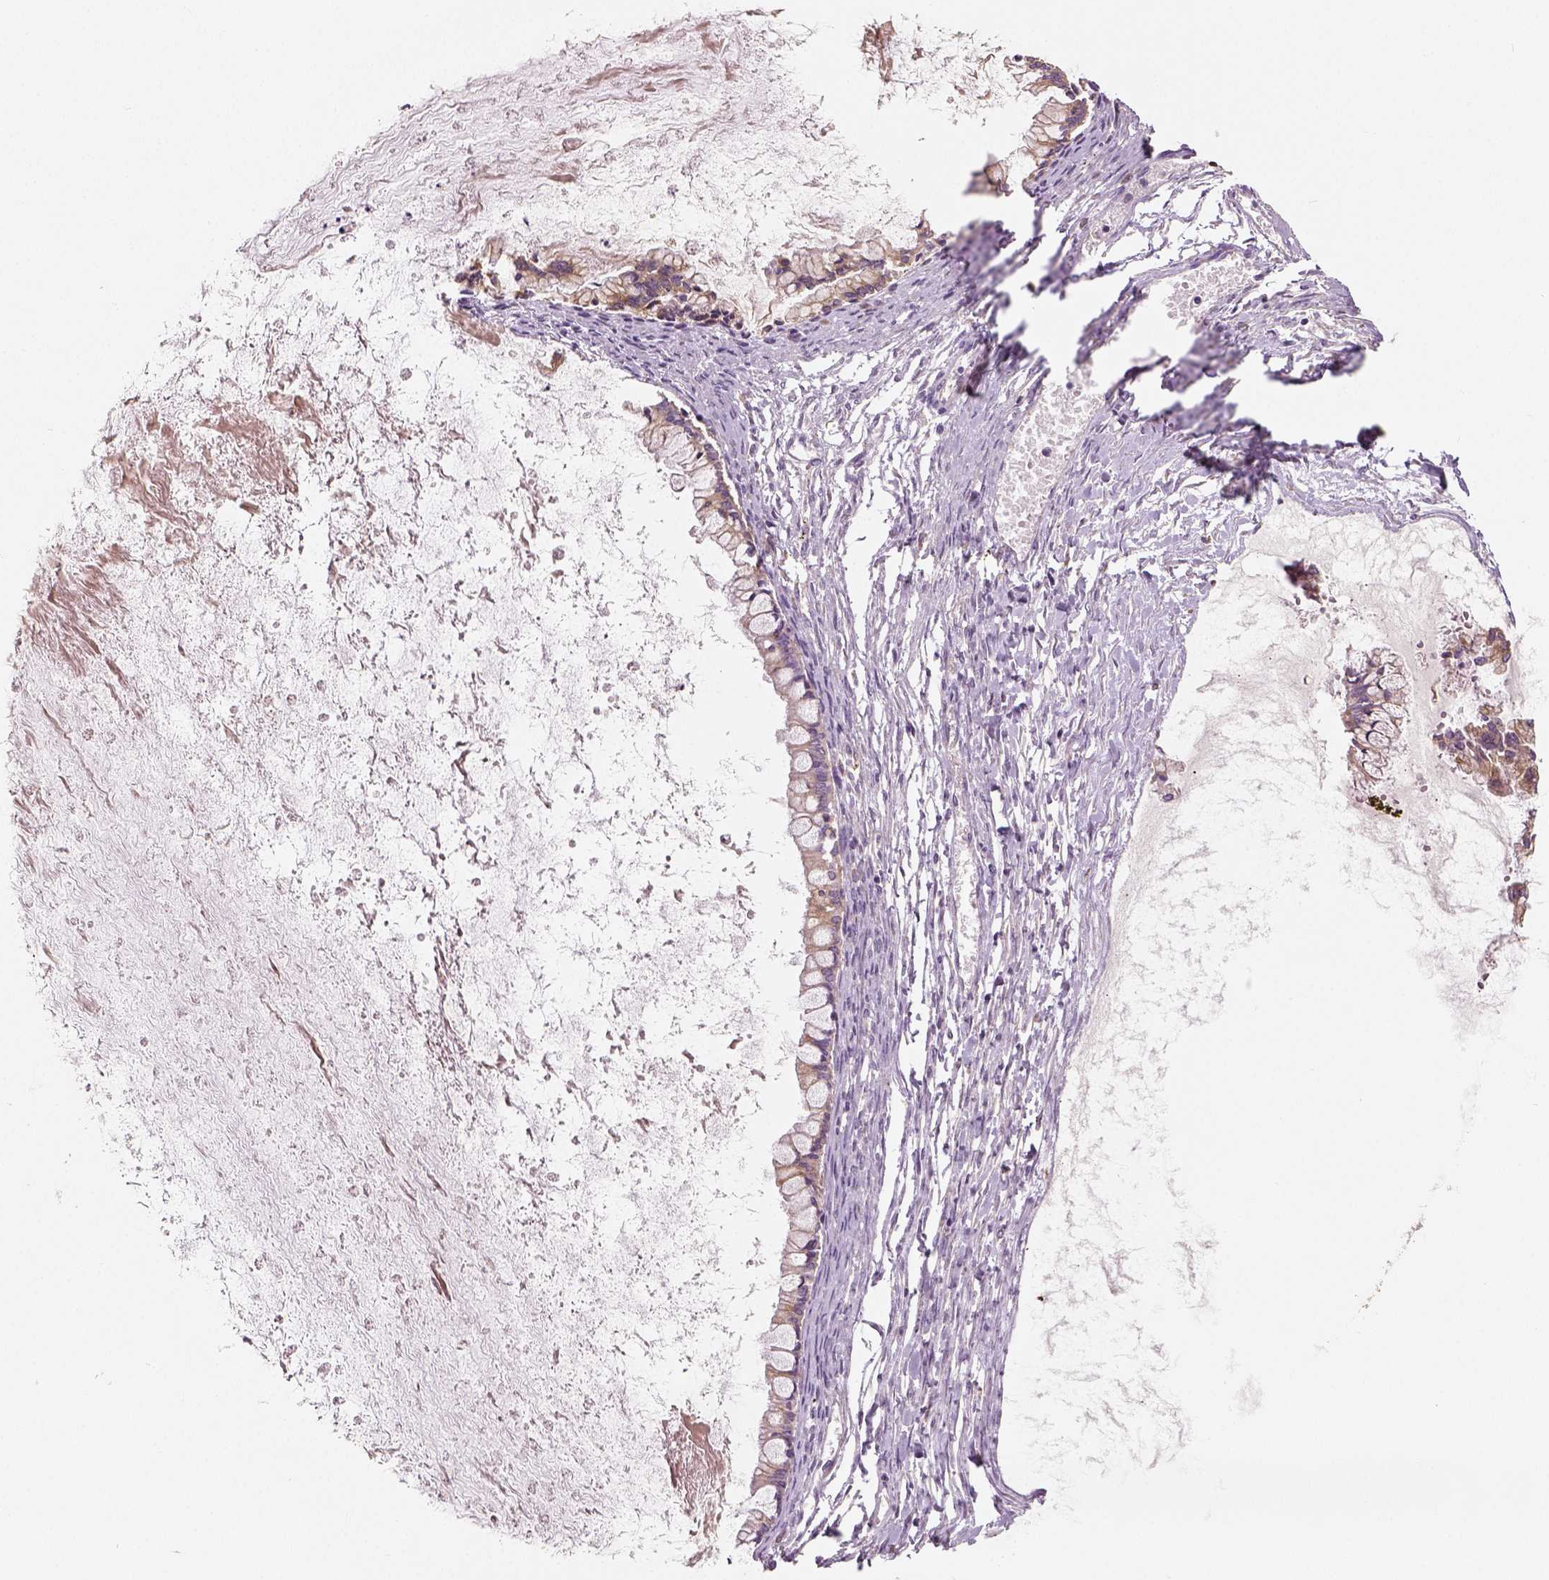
{"staining": {"intensity": "weak", "quantity": ">75%", "location": "cytoplasmic/membranous"}, "tissue": "ovarian cancer", "cell_type": "Tumor cells", "image_type": "cancer", "snomed": [{"axis": "morphology", "description": "Cystadenocarcinoma, mucinous, NOS"}, {"axis": "topography", "description": "Ovary"}], "caption": "Weak cytoplasmic/membranous protein positivity is seen in about >75% of tumor cells in ovarian mucinous cystadenocarcinoma.", "gene": "PGAM5", "patient": {"sex": "female", "age": 67}}